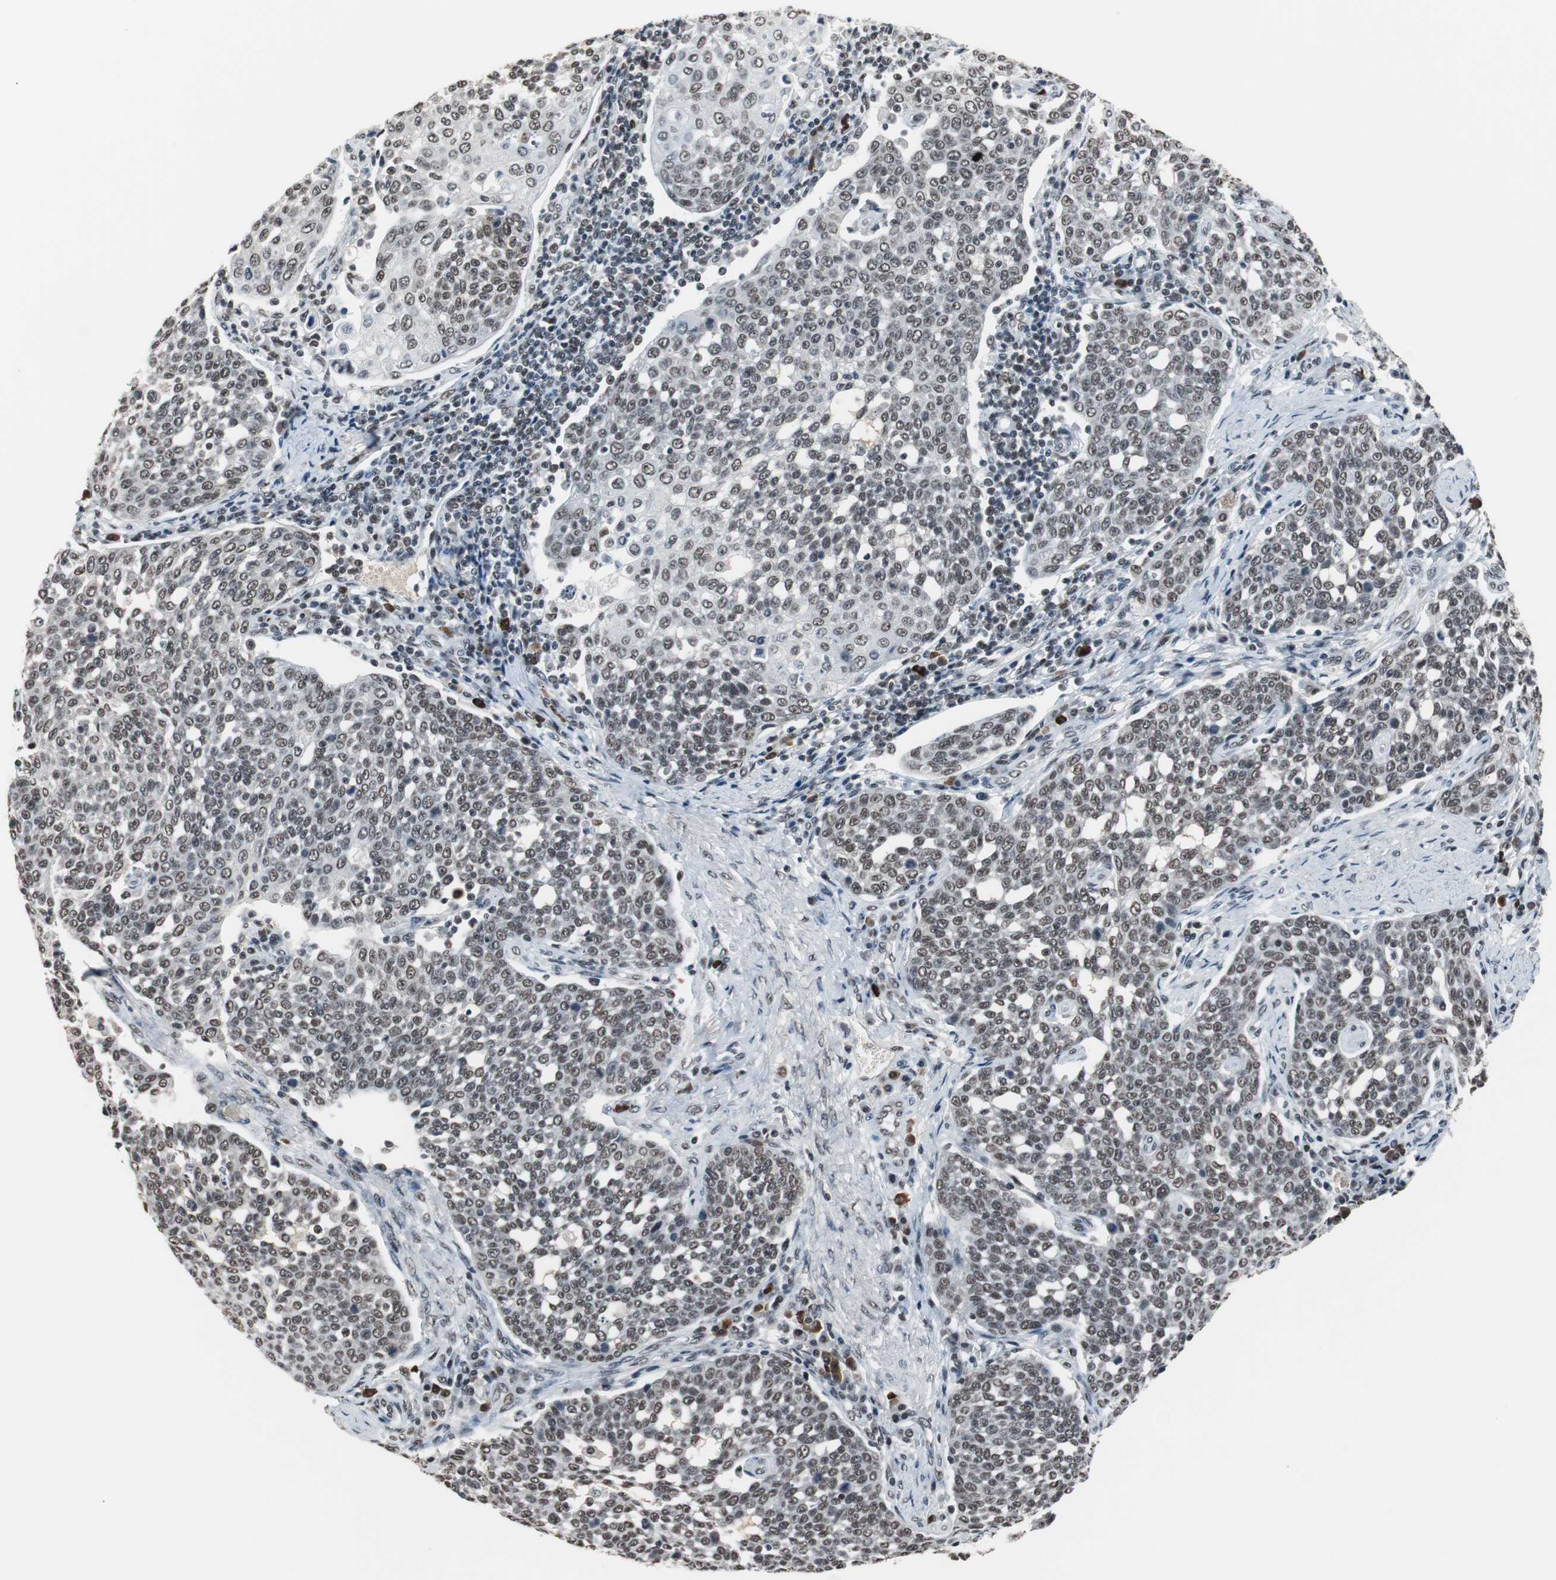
{"staining": {"intensity": "moderate", "quantity": ">75%", "location": "nuclear"}, "tissue": "cervical cancer", "cell_type": "Tumor cells", "image_type": "cancer", "snomed": [{"axis": "morphology", "description": "Squamous cell carcinoma, NOS"}, {"axis": "topography", "description": "Cervix"}], "caption": "Brown immunohistochemical staining in human squamous cell carcinoma (cervical) reveals moderate nuclear staining in approximately >75% of tumor cells. The staining is performed using DAB (3,3'-diaminobenzidine) brown chromogen to label protein expression. The nuclei are counter-stained blue using hematoxylin.", "gene": "TAF7", "patient": {"sex": "female", "age": 34}}